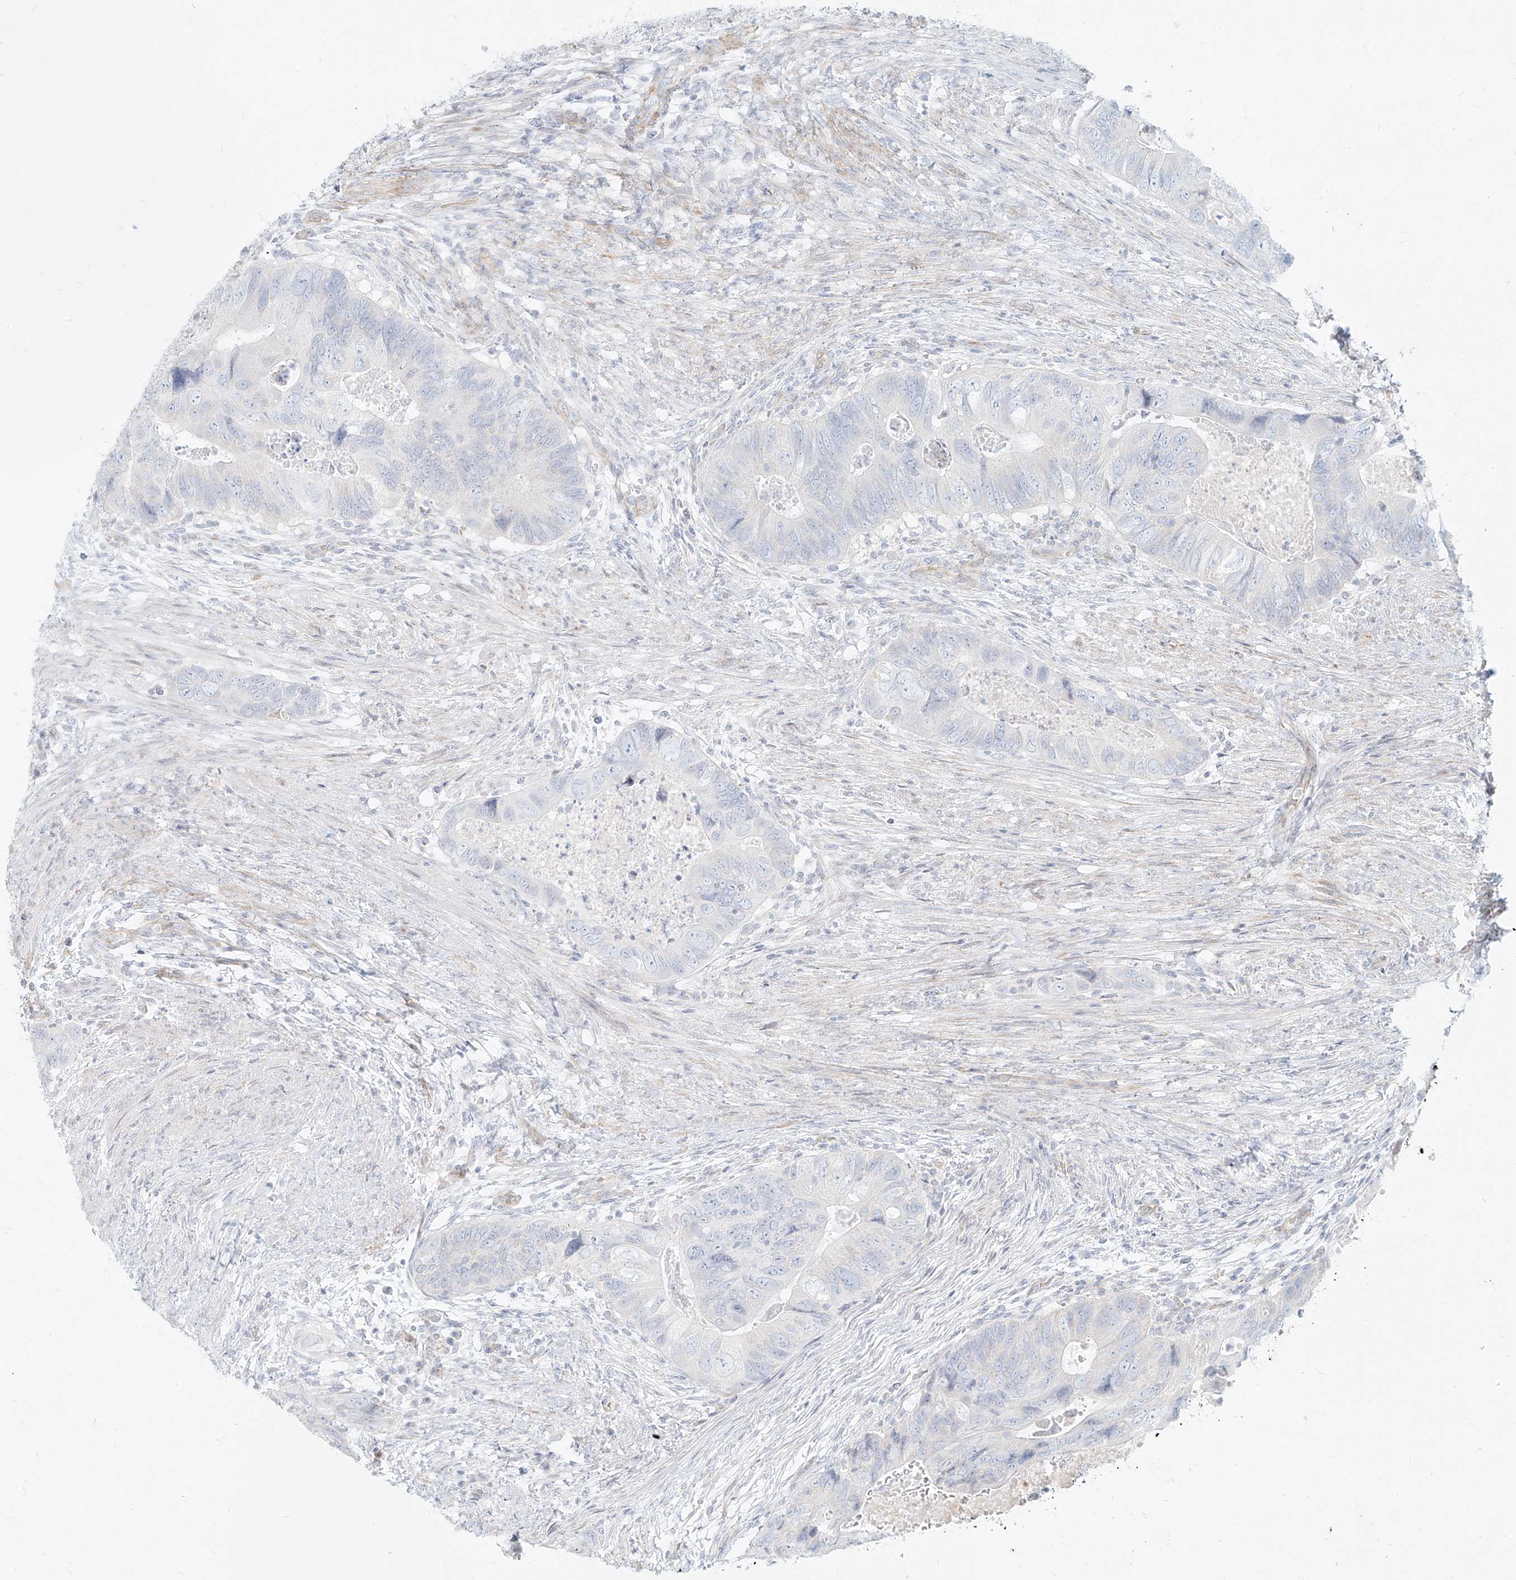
{"staining": {"intensity": "negative", "quantity": "none", "location": "none"}, "tissue": "colorectal cancer", "cell_type": "Tumor cells", "image_type": "cancer", "snomed": [{"axis": "morphology", "description": "Adenocarcinoma, NOS"}, {"axis": "topography", "description": "Rectum"}], "caption": "Immunohistochemistry of human colorectal cancer exhibits no positivity in tumor cells. Brightfield microscopy of IHC stained with DAB (brown) and hematoxylin (blue), captured at high magnification.", "gene": "ITPKB", "patient": {"sex": "male", "age": 63}}